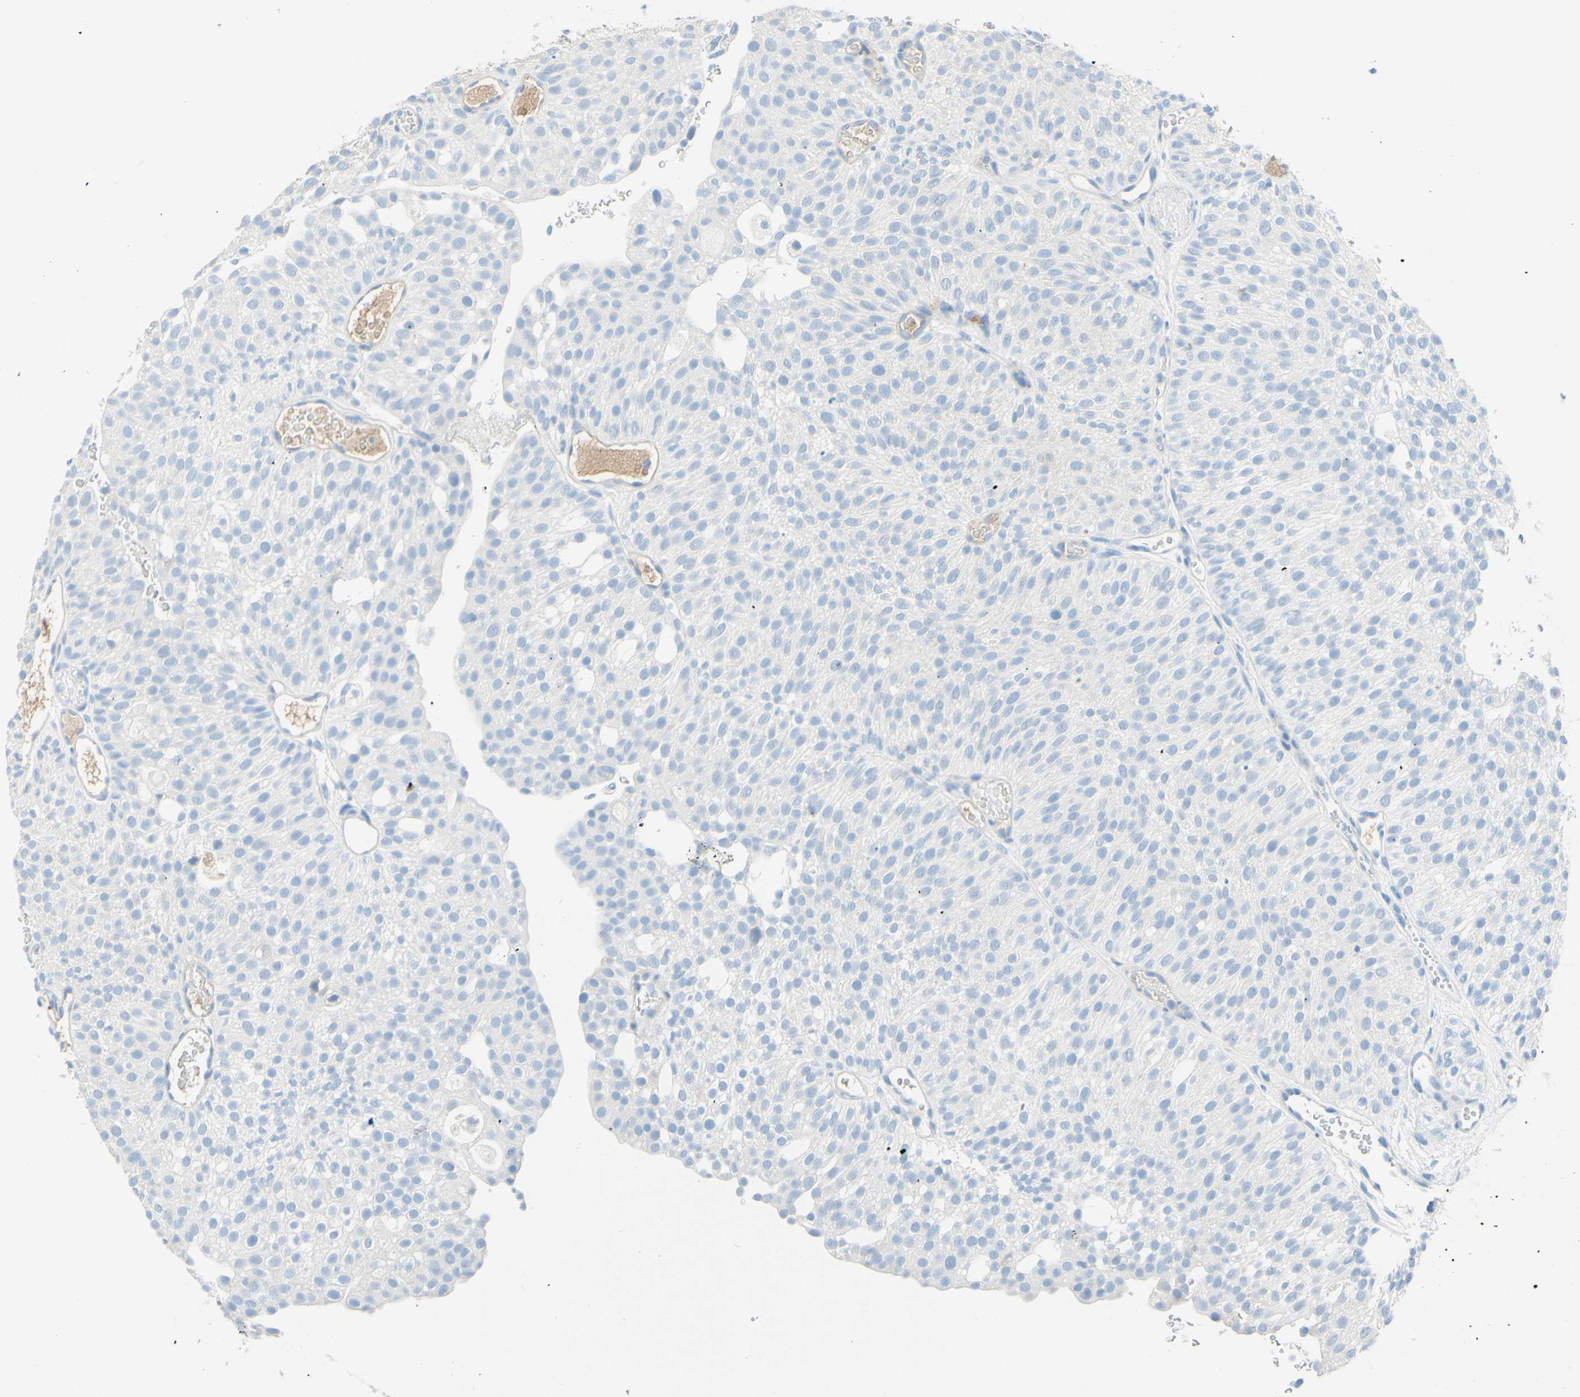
{"staining": {"intensity": "negative", "quantity": "none", "location": "none"}, "tissue": "urothelial cancer", "cell_type": "Tumor cells", "image_type": "cancer", "snomed": [{"axis": "morphology", "description": "Urothelial carcinoma, Low grade"}, {"axis": "topography", "description": "Urinary bladder"}], "caption": "IHC of human urothelial cancer displays no positivity in tumor cells.", "gene": "IL6ST", "patient": {"sex": "male", "age": 78}}